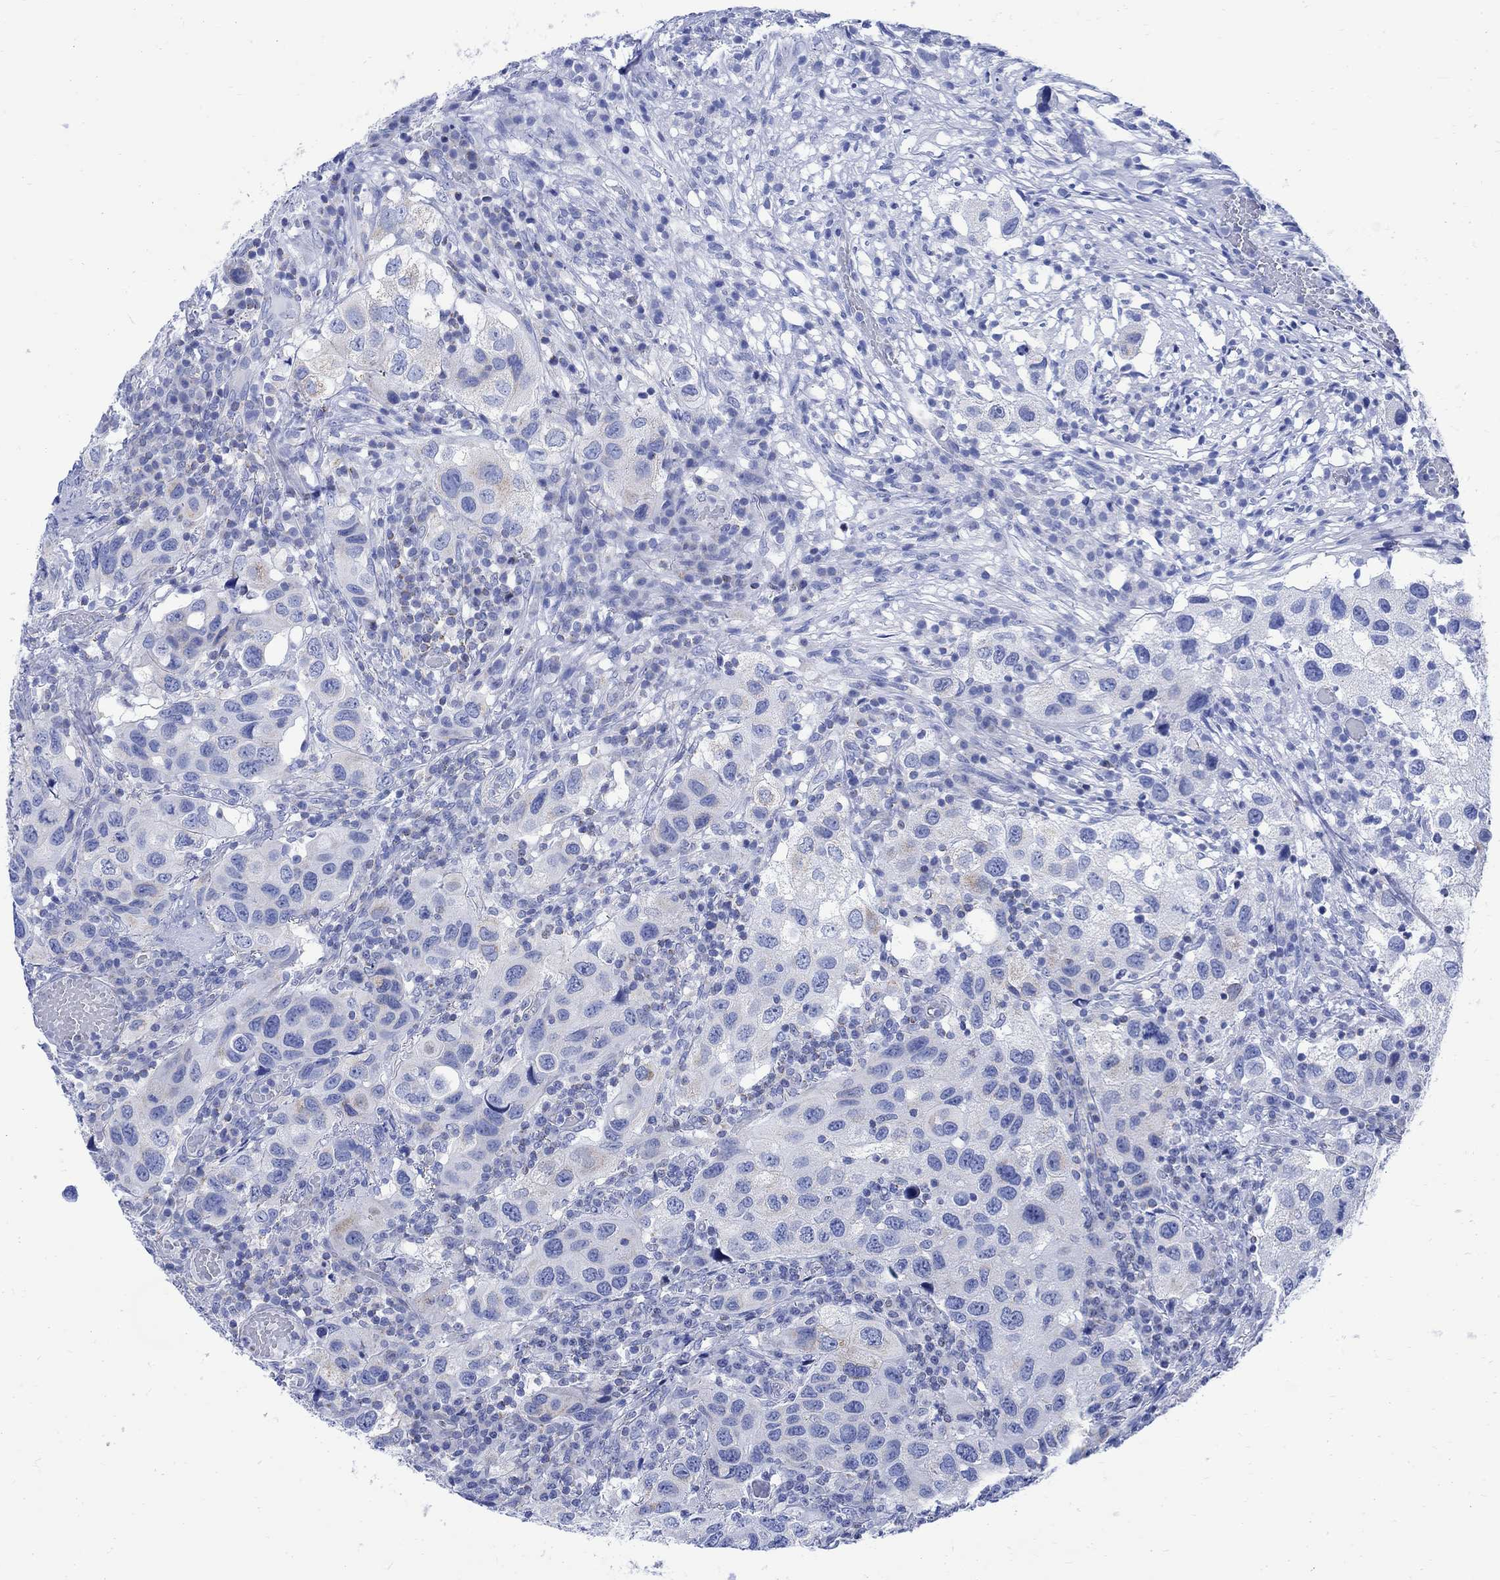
{"staining": {"intensity": "weak", "quantity": "<25%", "location": "cytoplasmic/membranous"}, "tissue": "urothelial cancer", "cell_type": "Tumor cells", "image_type": "cancer", "snomed": [{"axis": "morphology", "description": "Urothelial carcinoma, High grade"}, {"axis": "topography", "description": "Urinary bladder"}], "caption": "Tumor cells are negative for protein expression in human urothelial cancer. (DAB (3,3'-diaminobenzidine) immunohistochemistry visualized using brightfield microscopy, high magnification).", "gene": "CPLX2", "patient": {"sex": "male", "age": 79}}